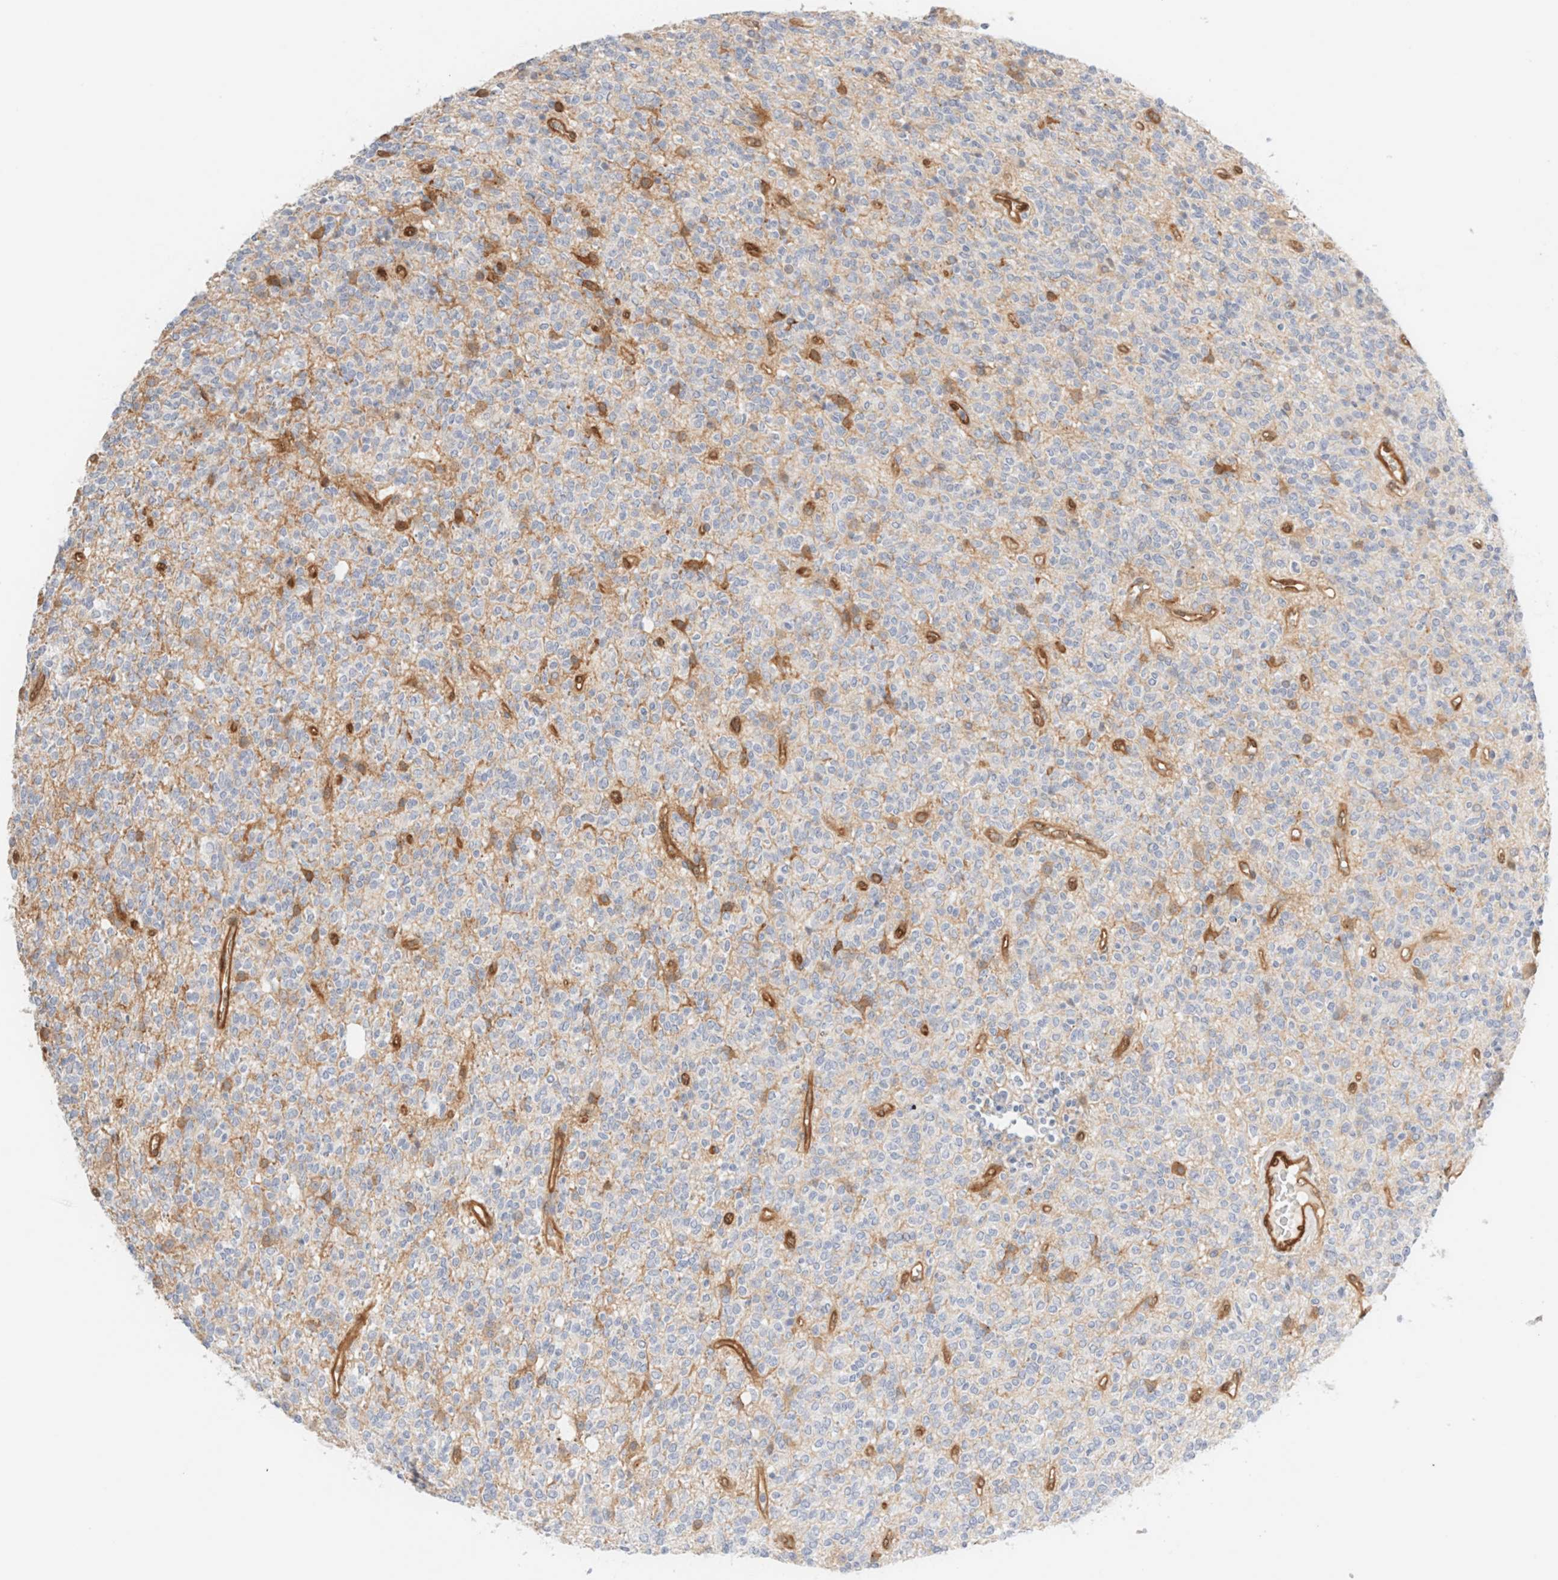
{"staining": {"intensity": "negative", "quantity": "none", "location": "none"}, "tissue": "glioma", "cell_type": "Tumor cells", "image_type": "cancer", "snomed": [{"axis": "morphology", "description": "Glioma, malignant, High grade"}, {"axis": "topography", "description": "Brain"}], "caption": "DAB (3,3'-diaminobenzidine) immunohistochemical staining of glioma displays no significant positivity in tumor cells.", "gene": "LMCD1", "patient": {"sex": "male", "age": 34}}